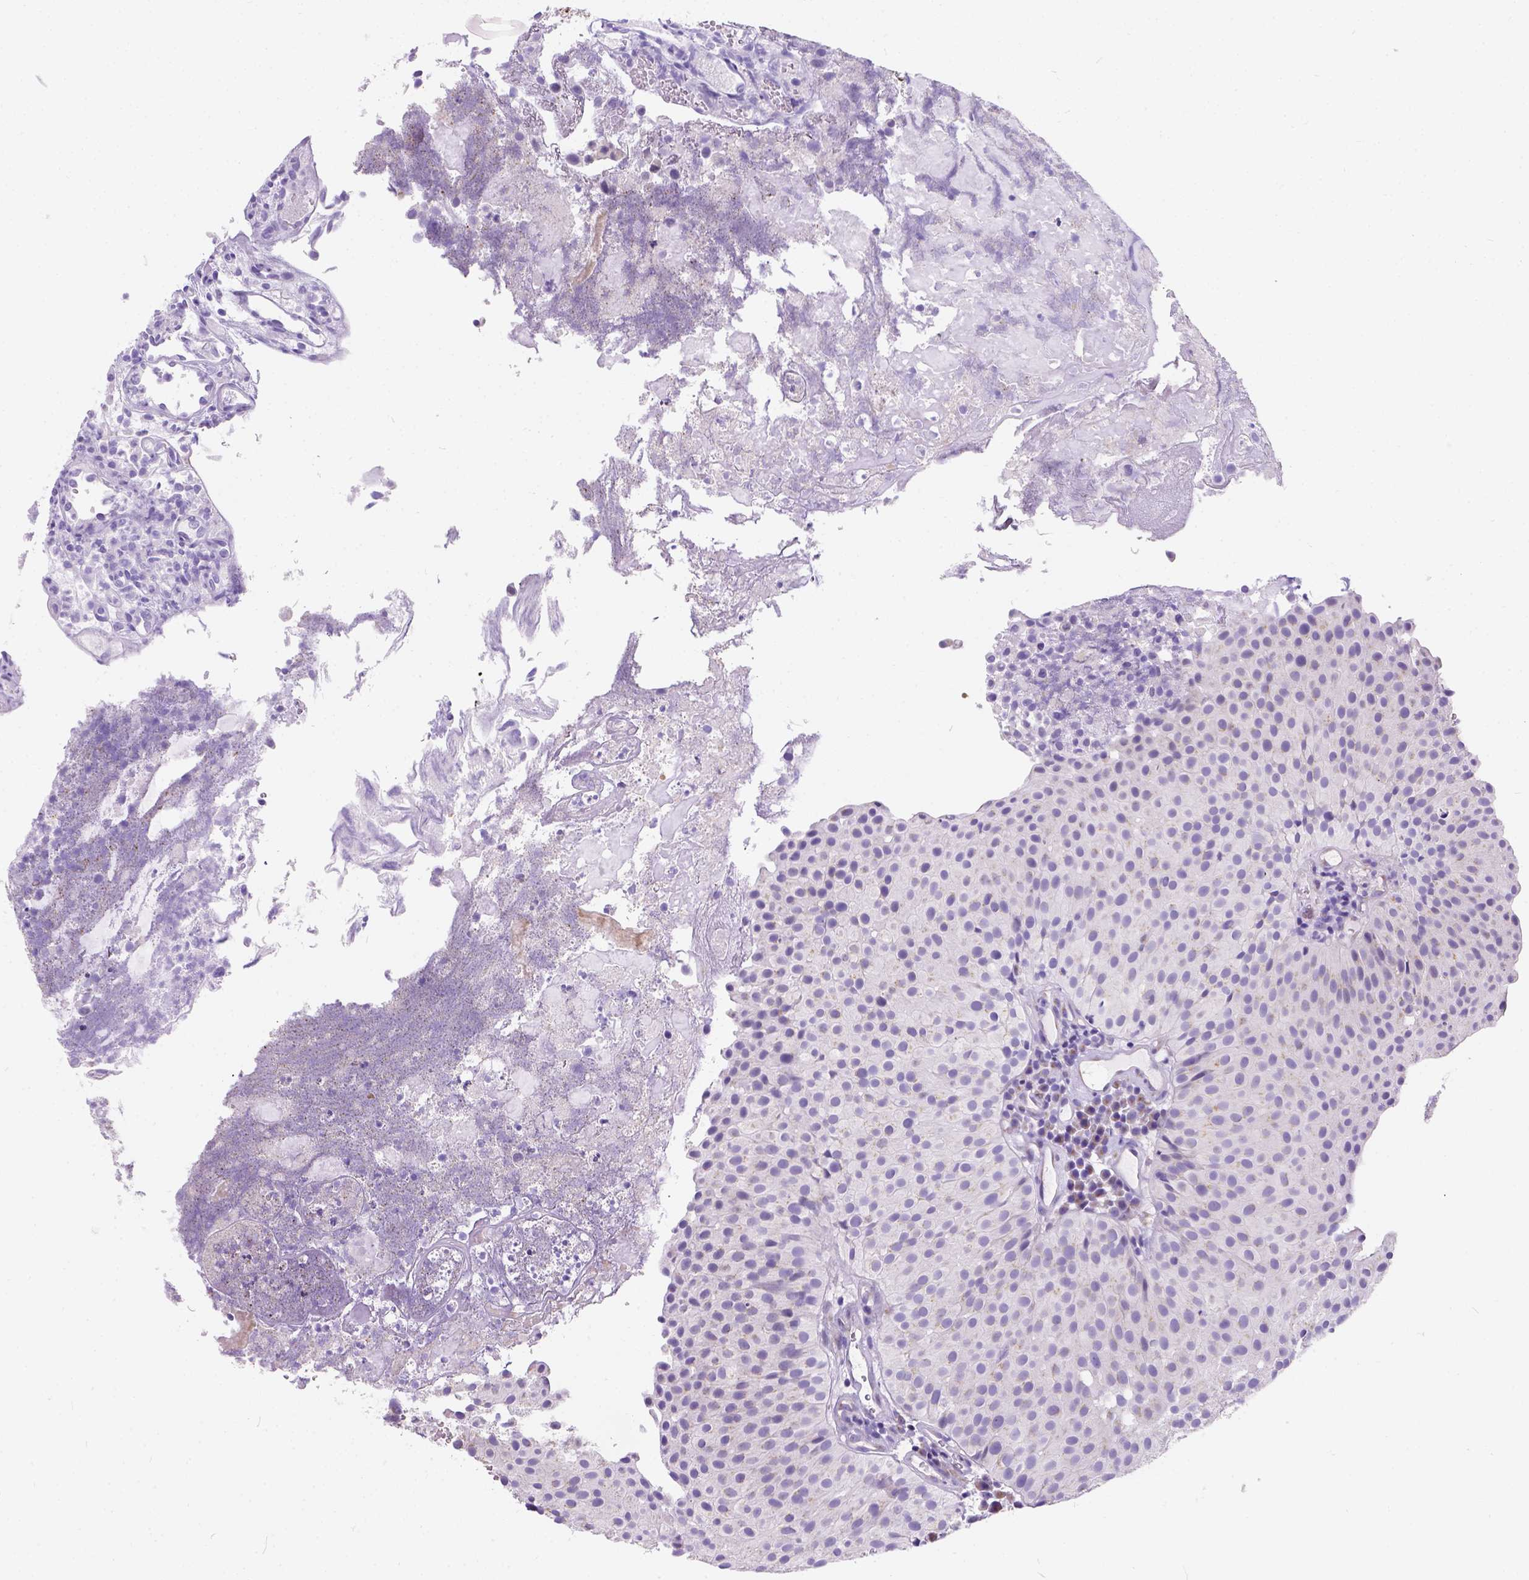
{"staining": {"intensity": "negative", "quantity": "none", "location": "none"}, "tissue": "urothelial cancer", "cell_type": "Tumor cells", "image_type": "cancer", "snomed": [{"axis": "morphology", "description": "Urothelial carcinoma, Low grade"}, {"axis": "topography", "description": "Urinary bladder"}], "caption": "Protein analysis of urothelial cancer shows no significant staining in tumor cells. Brightfield microscopy of IHC stained with DAB (brown) and hematoxylin (blue), captured at high magnification.", "gene": "PHF7", "patient": {"sex": "female", "age": 87}}